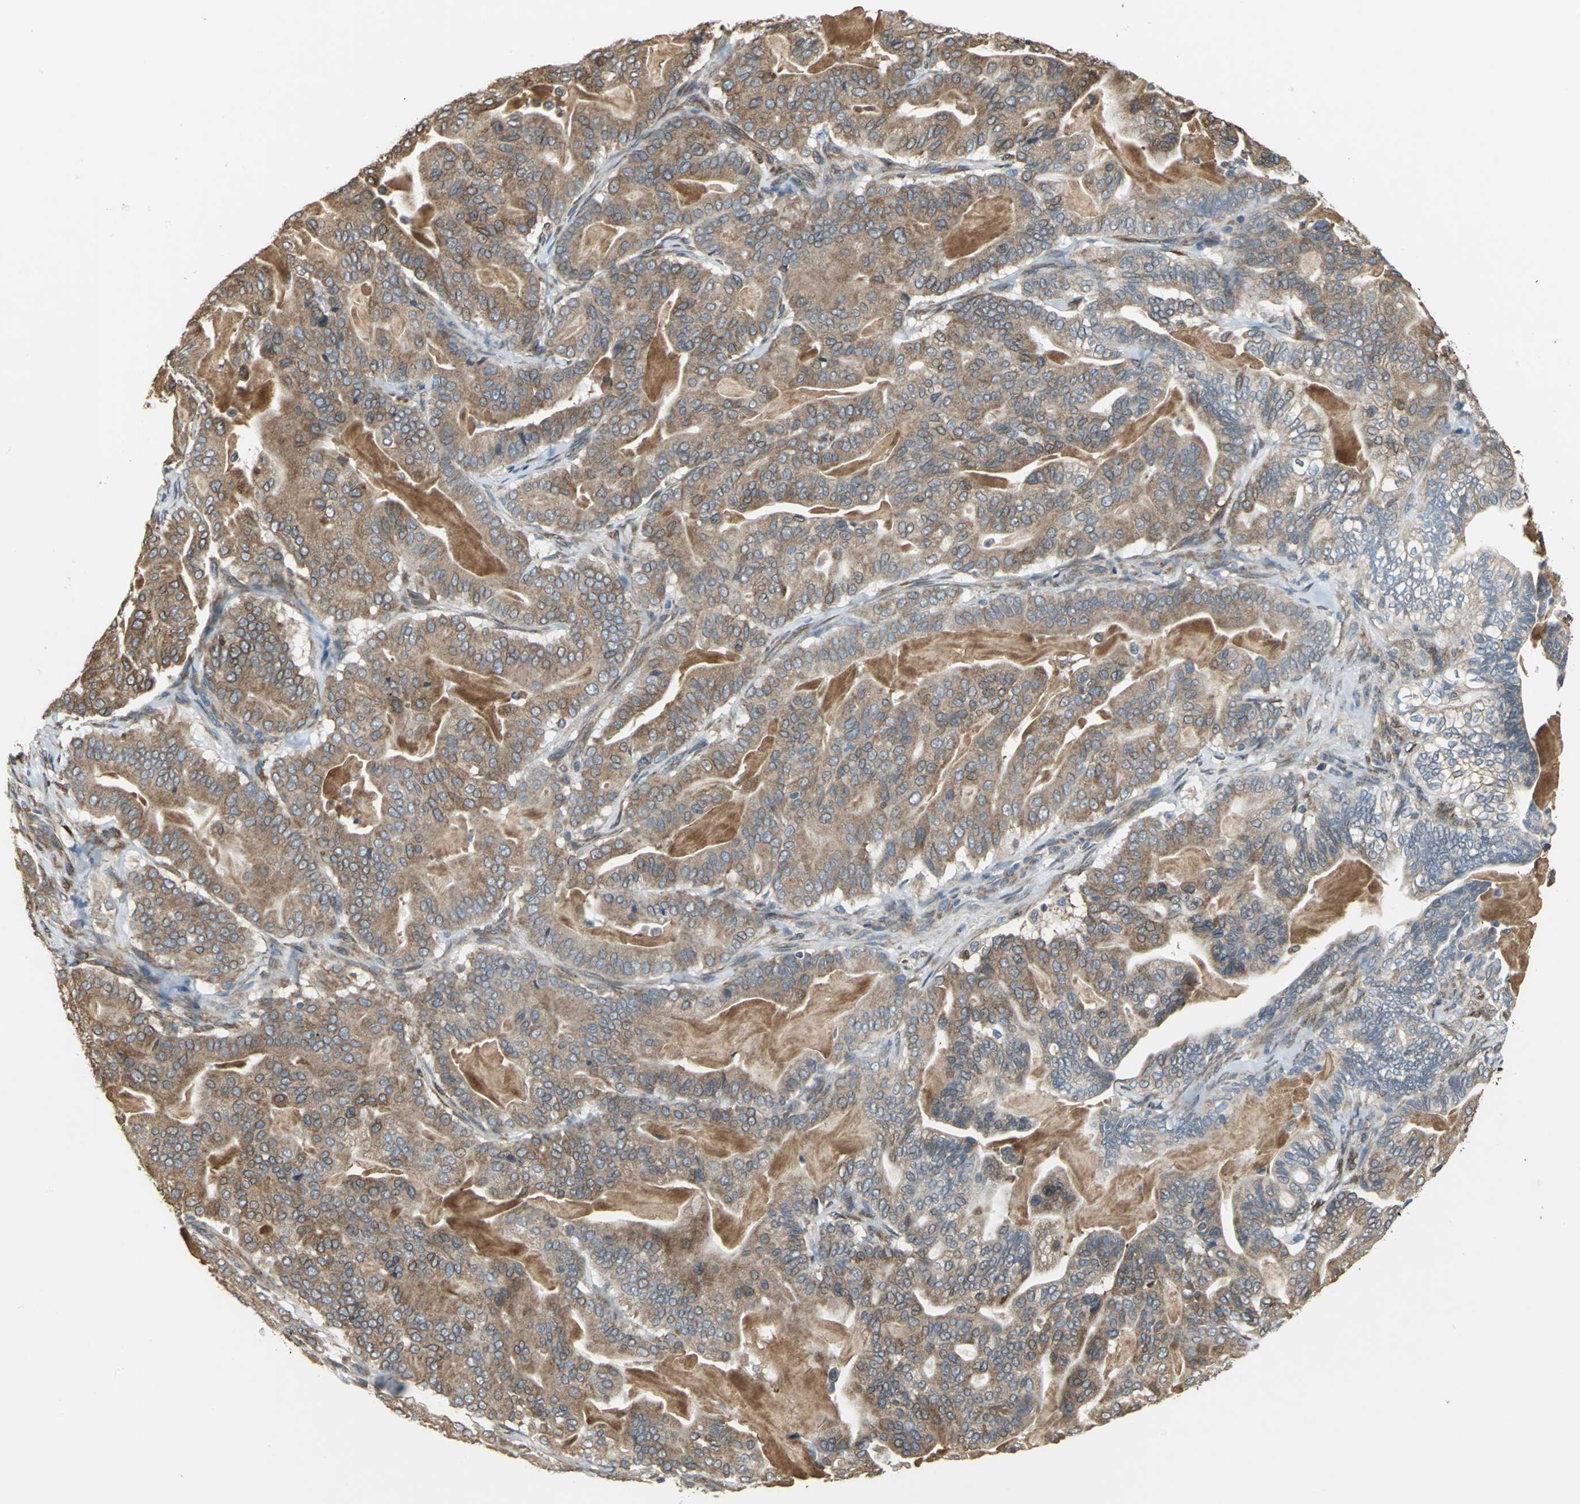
{"staining": {"intensity": "moderate", "quantity": ">75%", "location": "cytoplasmic/membranous"}, "tissue": "pancreatic cancer", "cell_type": "Tumor cells", "image_type": "cancer", "snomed": [{"axis": "morphology", "description": "Adenocarcinoma, NOS"}, {"axis": "topography", "description": "Pancreas"}], "caption": "IHC staining of pancreatic adenocarcinoma, which displays medium levels of moderate cytoplasmic/membranous expression in about >75% of tumor cells indicating moderate cytoplasmic/membranous protein expression. The staining was performed using DAB (brown) for protein detection and nuclei were counterstained in hematoxylin (blue).", "gene": "SYVN1", "patient": {"sex": "male", "age": 63}}